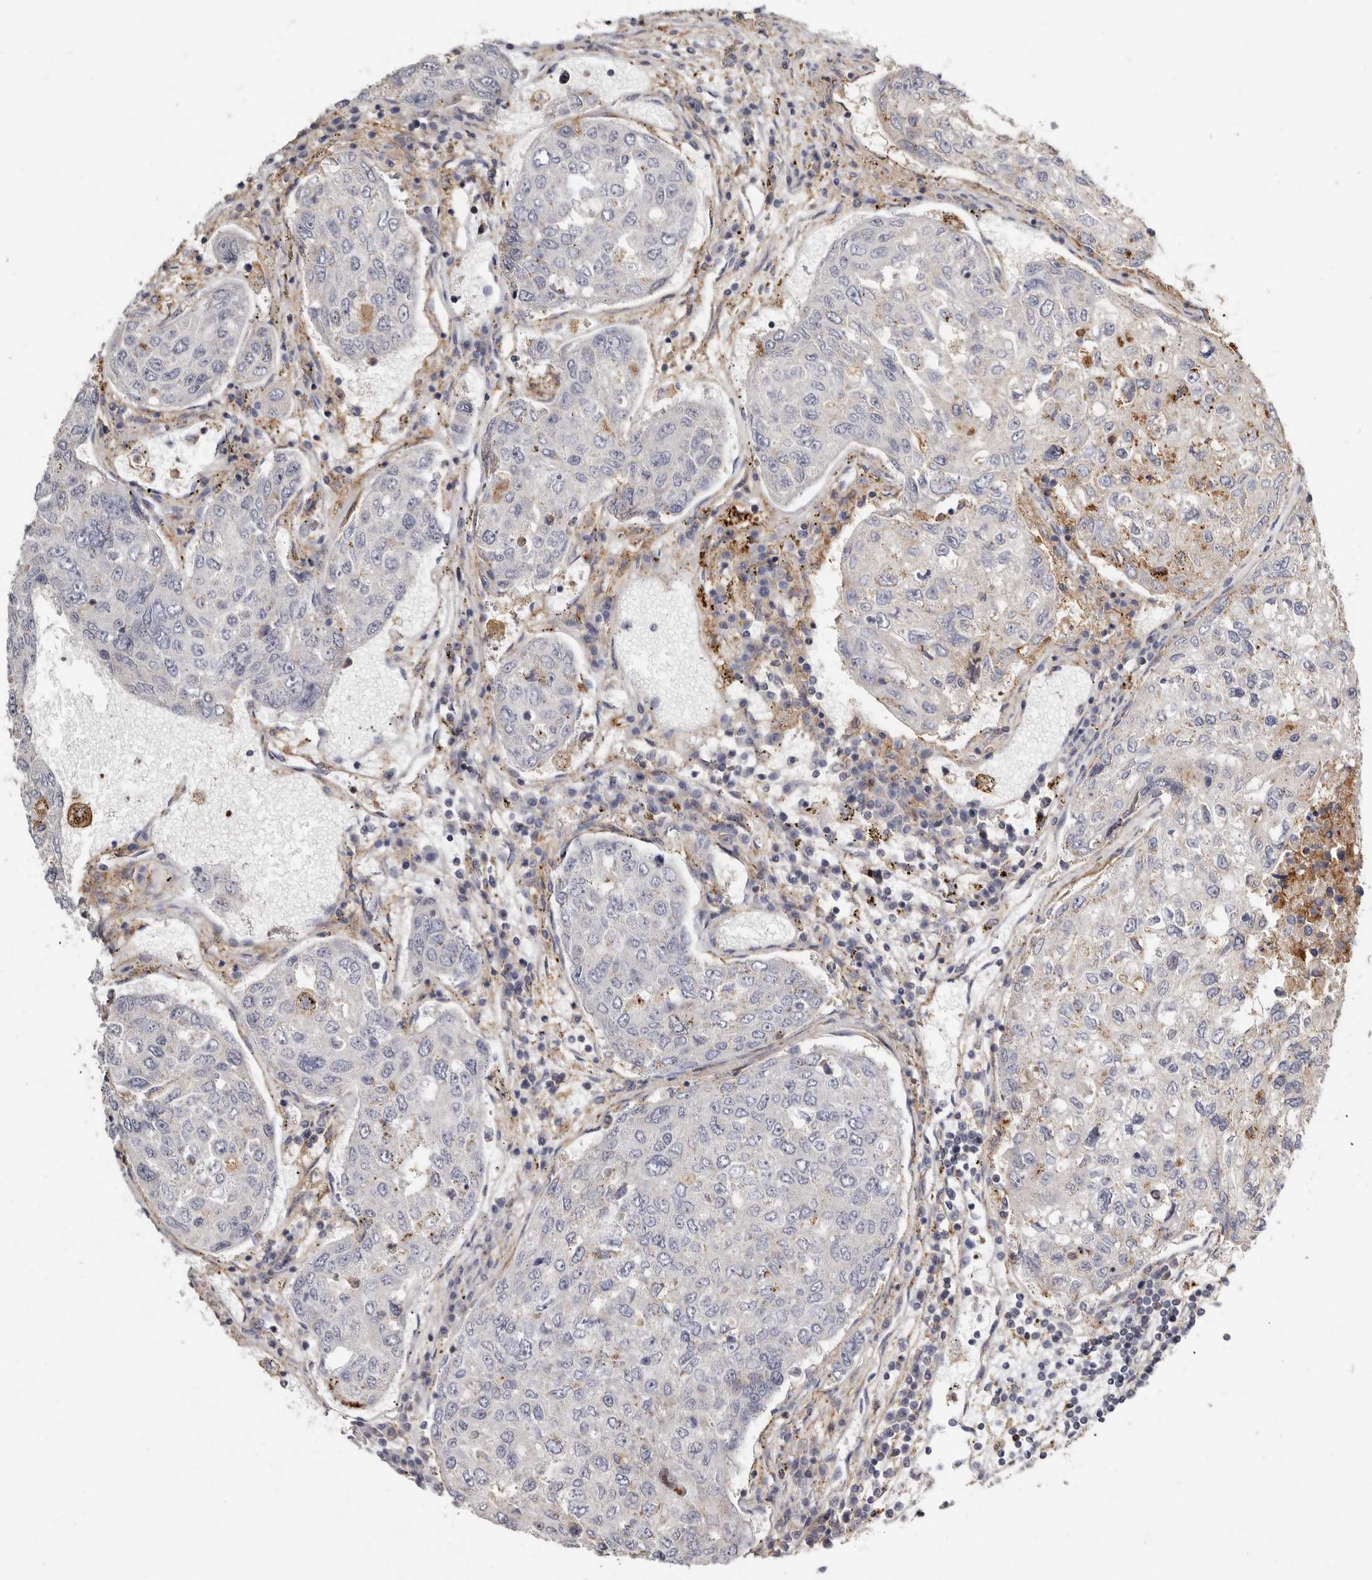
{"staining": {"intensity": "weak", "quantity": "<25%", "location": "cytoplasmic/membranous"}, "tissue": "urothelial cancer", "cell_type": "Tumor cells", "image_type": "cancer", "snomed": [{"axis": "morphology", "description": "Urothelial carcinoma, High grade"}, {"axis": "topography", "description": "Lymph node"}, {"axis": "topography", "description": "Urinary bladder"}], "caption": "This is a histopathology image of IHC staining of urothelial cancer, which shows no expression in tumor cells. (Brightfield microscopy of DAB IHC at high magnification).", "gene": "KIF26B", "patient": {"sex": "male", "age": 51}}